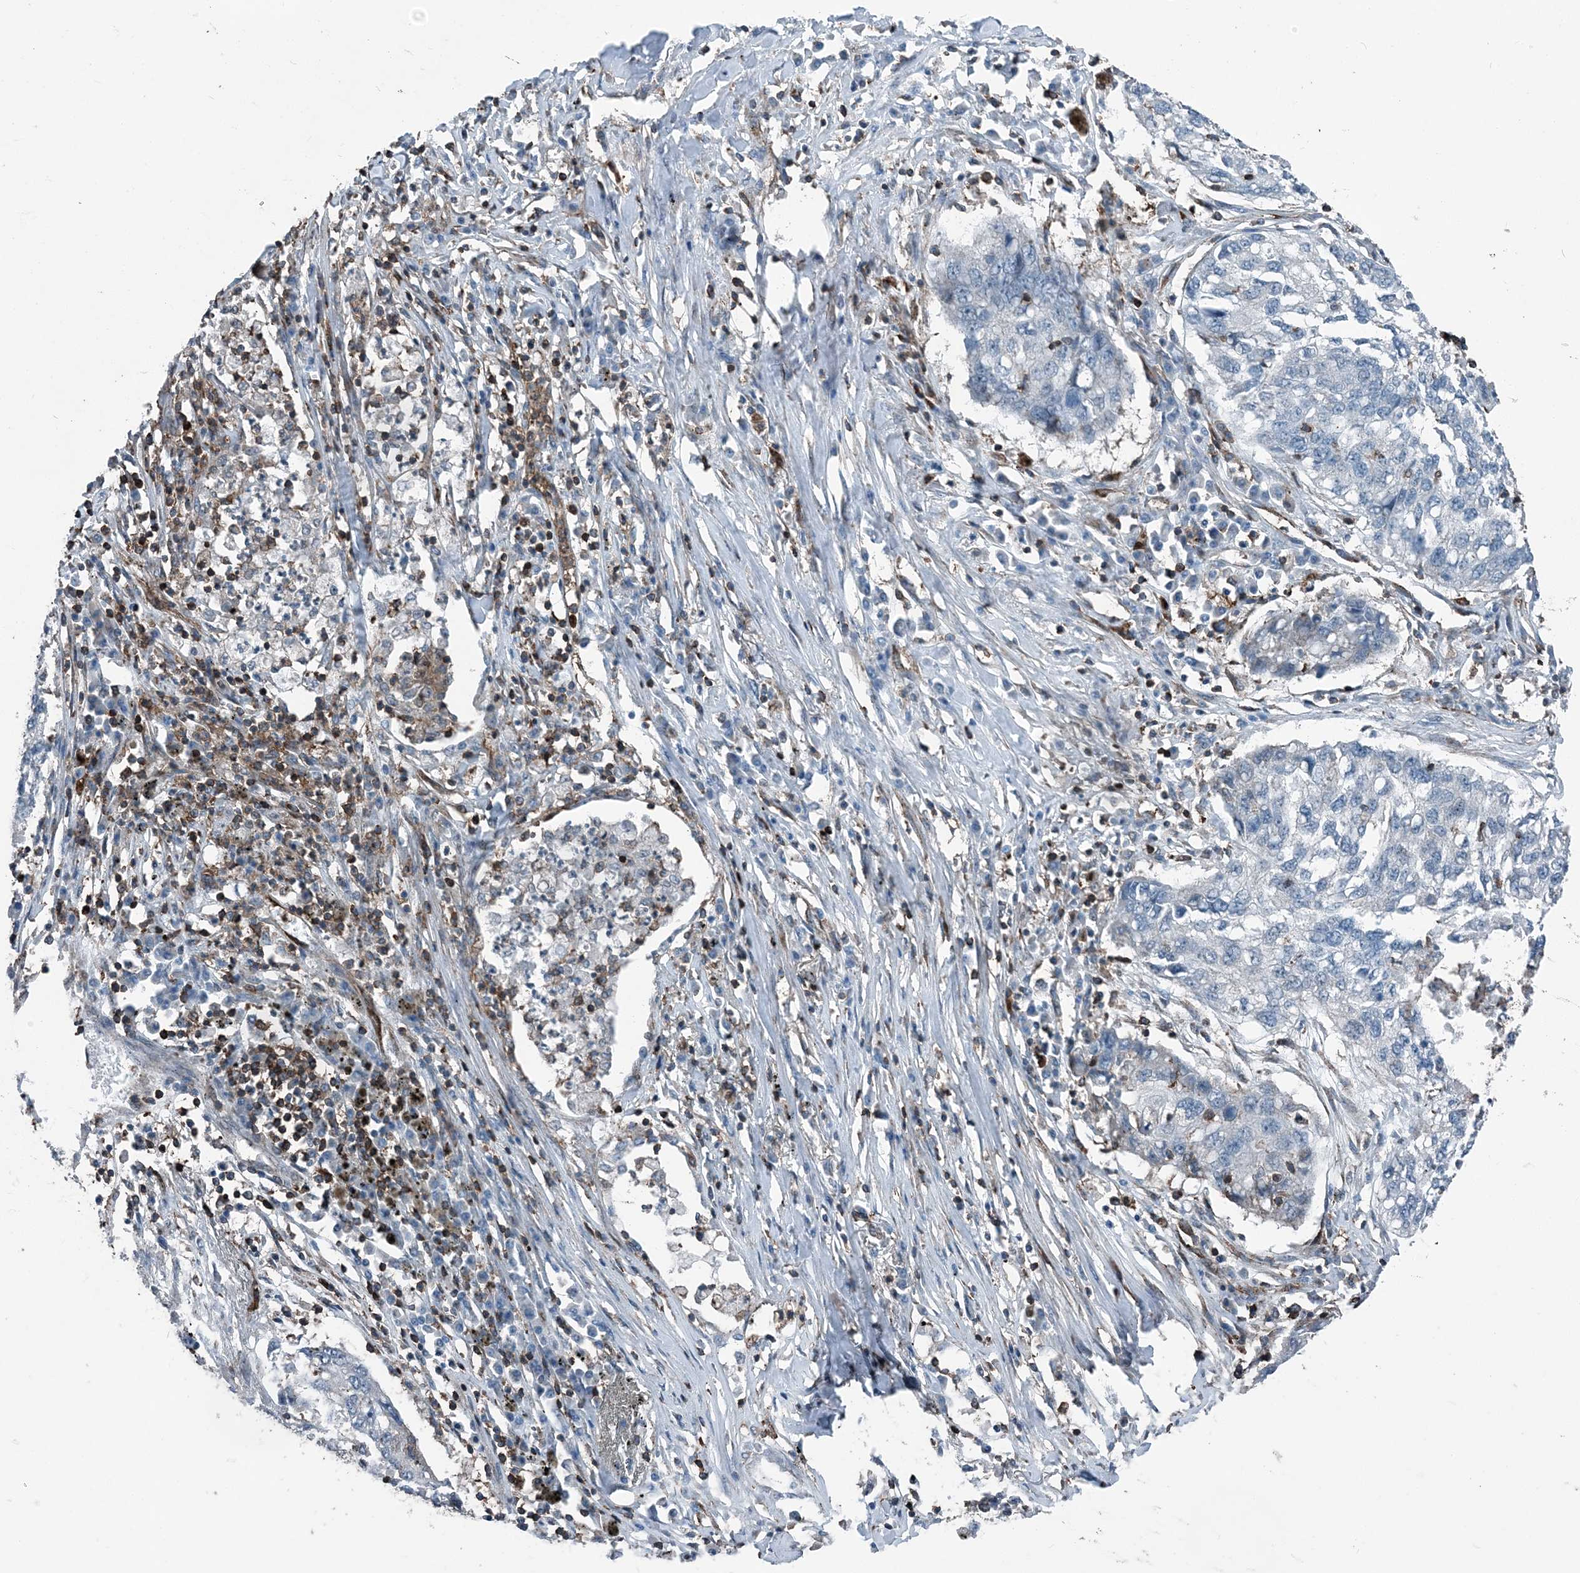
{"staining": {"intensity": "negative", "quantity": "none", "location": "none"}, "tissue": "lung cancer", "cell_type": "Tumor cells", "image_type": "cancer", "snomed": [{"axis": "morphology", "description": "Squamous cell carcinoma, NOS"}, {"axis": "topography", "description": "Lung"}], "caption": "Tumor cells are negative for brown protein staining in lung cancer (squamous cell carcinoma). (DAB immunohistochemistry (IHC) with hematoxylin counter stain).", "gene": "CFL1", "patient": {"sex": "female", "age": 63}}